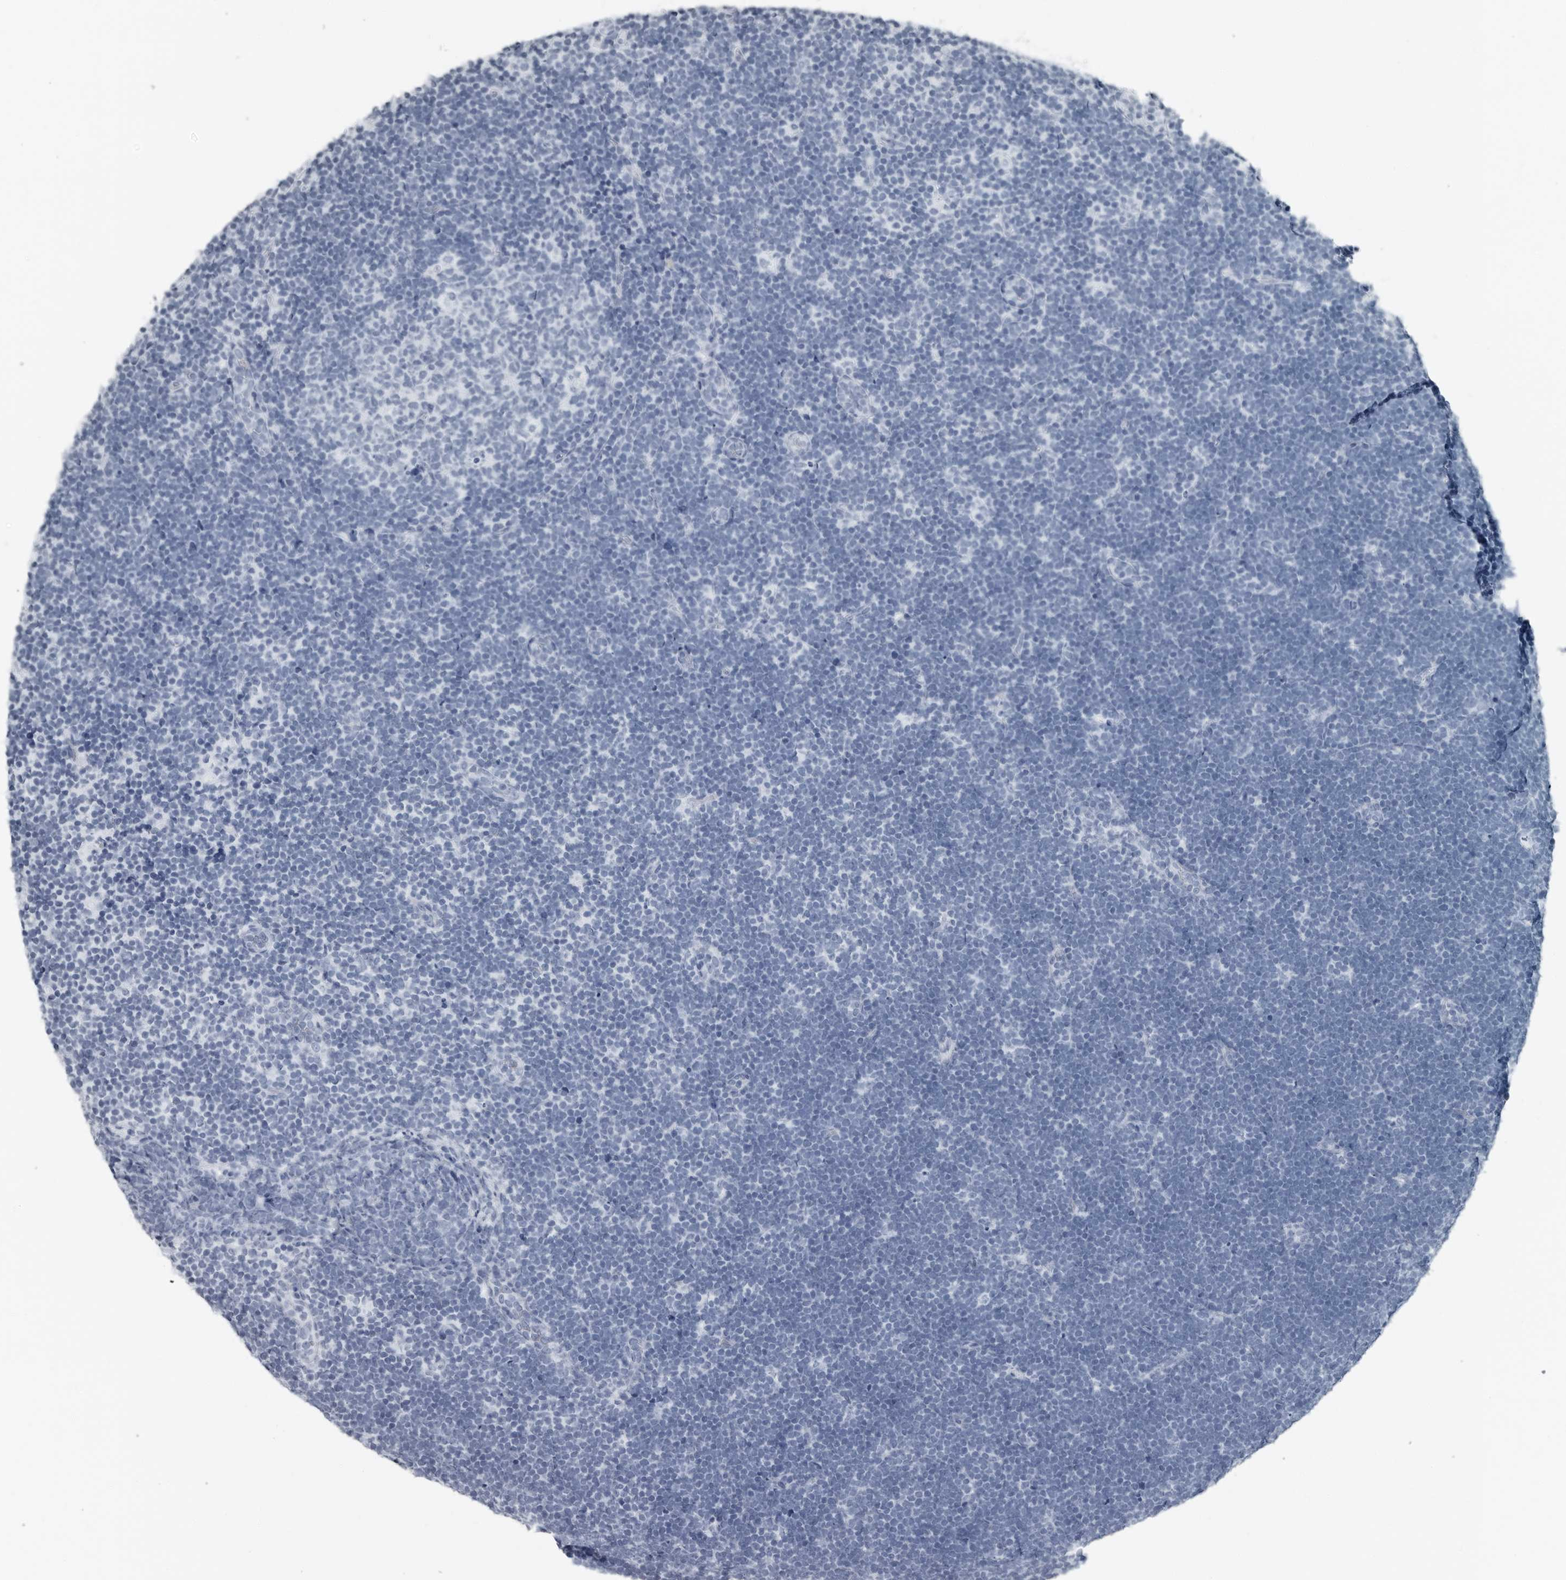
{"staining": {"intensity": "negative", "quantity": "none", "location": "none"}, "tissue": "lymphoma", "cell_type": "Tumor cells", "image_type": "cancer", "snomed": [{"axis": "morphology", "description": "Malignant lymphoma, non-Hodgkin's type, High grade"}, {"axis": "topography", "description": "Lymph node"}], "caption": "Tumor cells are negative for brown protein staining in malignant lymphoma, non-Hodgkin's type (high-grade).", "gene": "PRSS1", "patient": {"sex": "male", "age": 13}}